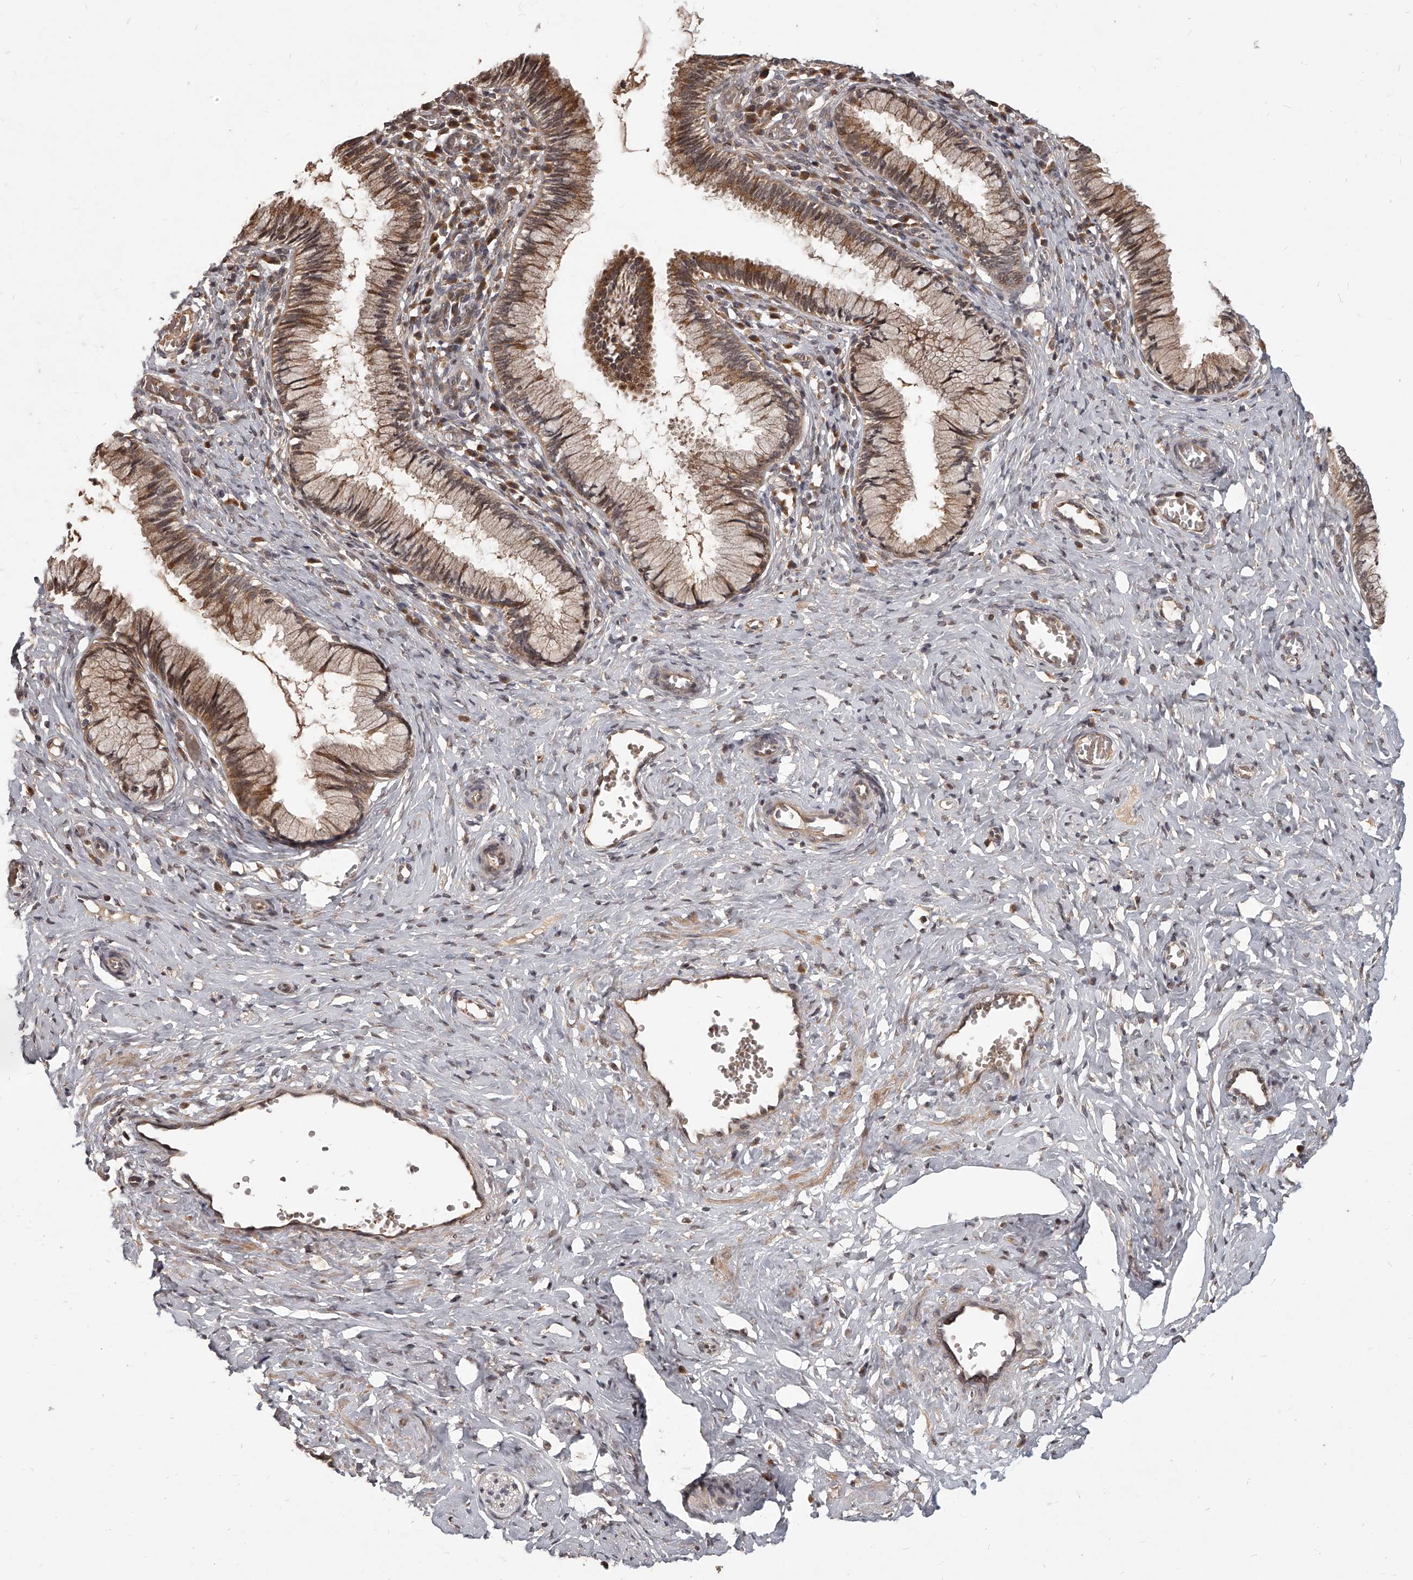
{"staining": {"intensity": "moderate", "quantity": "25%-75%", "location": "cytoplasmic/membranous"}, "tissue": "cervix", "cell_type": "Glandular cells", "image_type": "normal", "snomed": [{"axis": "morphology", "description": "Normal tissue, NOS"}, {"axis": "topography", "description": "Cervix"}], "caption": "This histopathology image exhibits immunohistochemistry staining of unremarkable human cervix, with medium moderate cytoplasmic/membranous positivity in about 25%-75% of glandular cells.", "gene": "SLC37A1", "patient": {"sex": "female", "age": 27}}